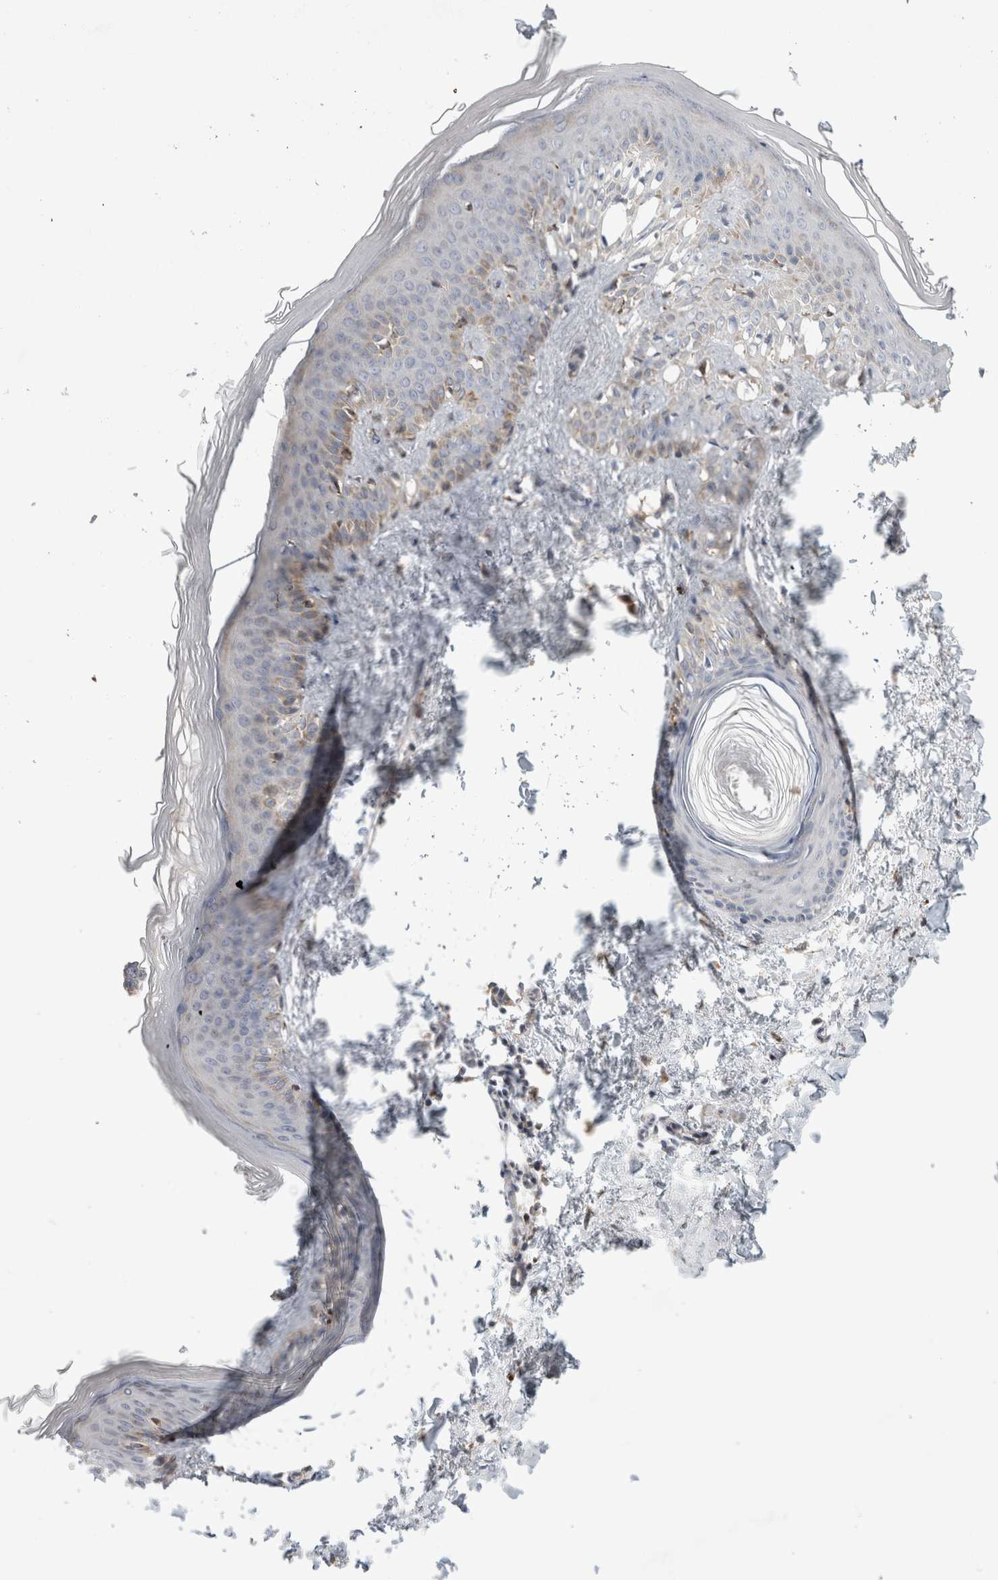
{"staining": {"intensity": "negative", "quantity": "none", "location": "none"}, "tissue": "skin", "cell_type": "Fibroblasts", "image_type": "normal", "snomed": [{"axis": "morphology", "description": "Normal tissue, NOS"}, {"axis": "topography", "description": "Skin"}], "caption": "A high-resolution image shows immunohistochemistry (IHC) staining of benign skin, which exhibits no significant expression in fibroblasts. Nuclei are stained in blue.", "gene": "TRMT9B", "patient": {"sex": "female", "age": 27}}